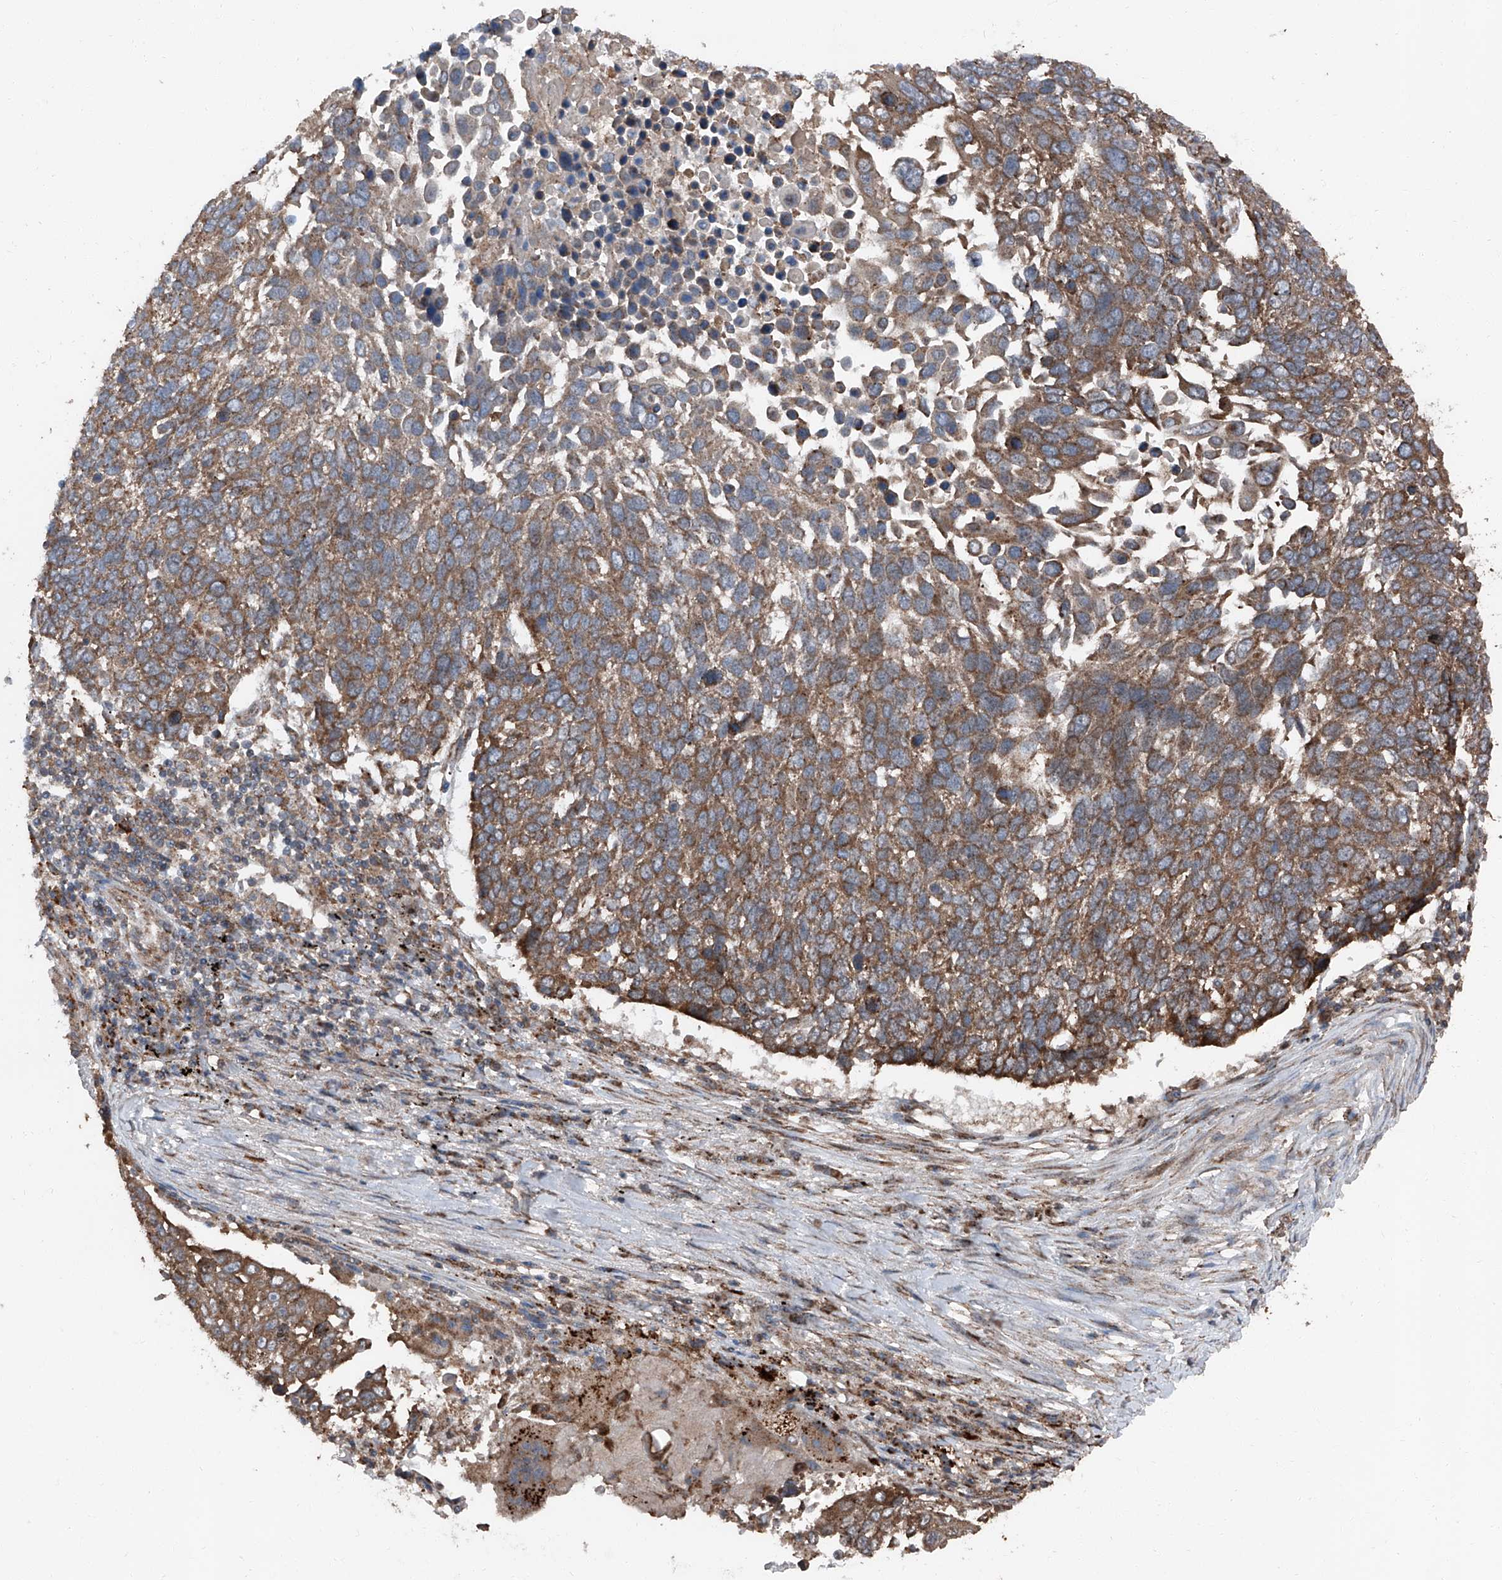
{"staining": {"intensity": "moderate", "quantity": ">75%", "location": "cytoplasmic/membranous"}, "tissue": "lung cancer", "cell_type": "Tumor cells", "image_type": "cancer", "snomed": [{"axis": "morphology", "description": "Squamous cell carcinoma, NOS"}, {"axis": "topography", "description": "Lung"}], "caption": "Lung cancer (squamous cell carcinoma) stained for a protein shows moderate cytoplasmic/membranous positivity in tumor cells. The protein is shown in brown color, while the nuclei are stained blue.", "gene": "LIMK1", "patient": {"sex": "male", "age": 66}}